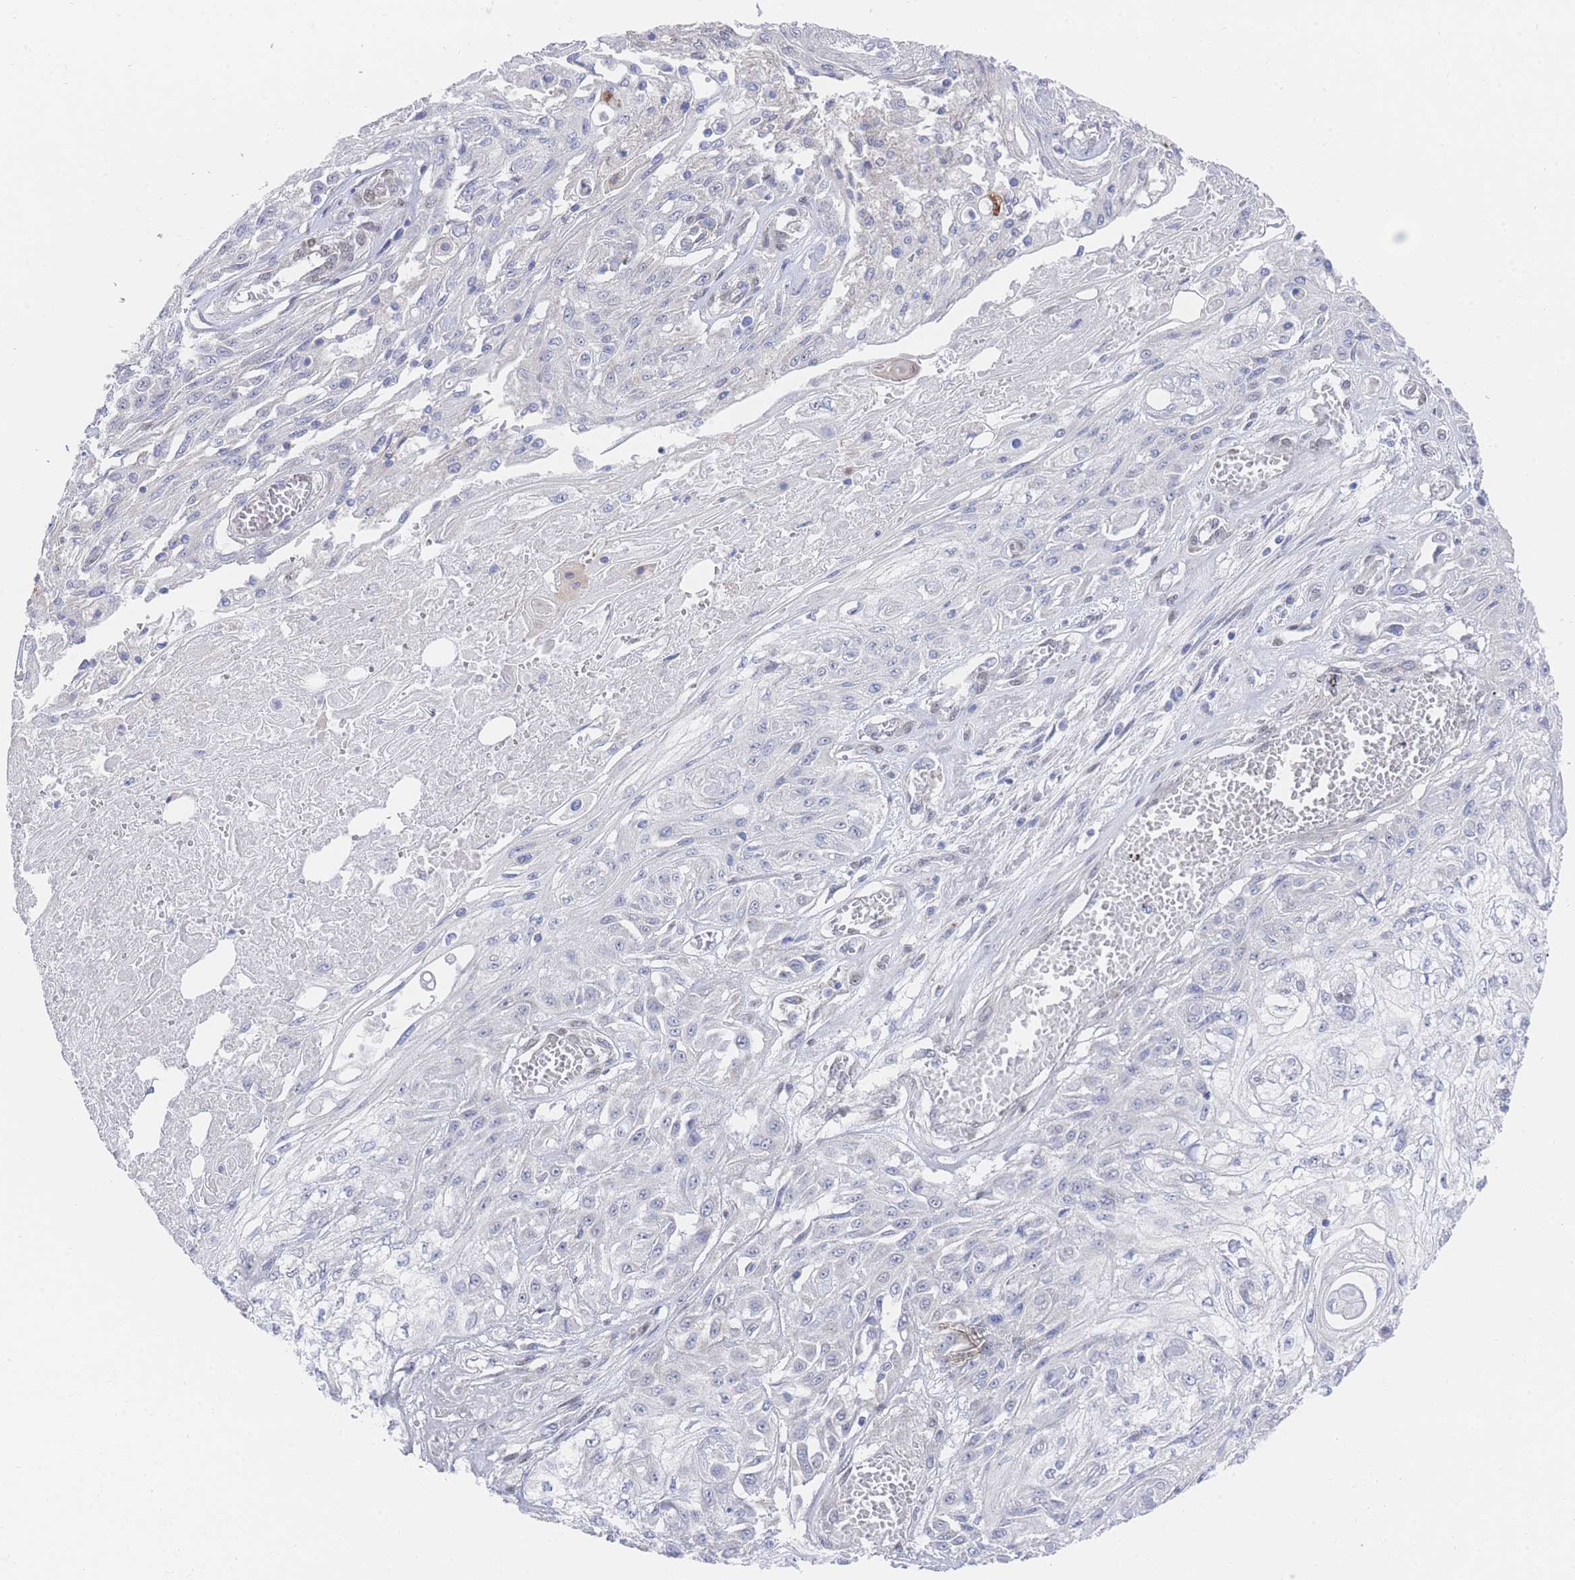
{"staining": {"intensity": "negative", "quantity": "none", "location": "none"}, "tissue": "skin cancer", "cell_type": "Tumor cells", "image_type": "cancer", "snomed": [{"axis": "morphology", "description": "Squamous cell carcinoma, NOS"}, {"axis": "morphology", "description": "Squamous cell carcinoma, metastatic, NOS"}, {"axis": "topography", "description": "Skin"}, {"axis": "topography", "description": "Lymph node"}], "caption": "This is an immunohistochemistry (IHC) micrograph of human metastatic squamous cell carcinoma (skin). There is no positivity in tumor cells.", "gene": "ZNF142", "patient": {"sex": "male", "age": 75}}